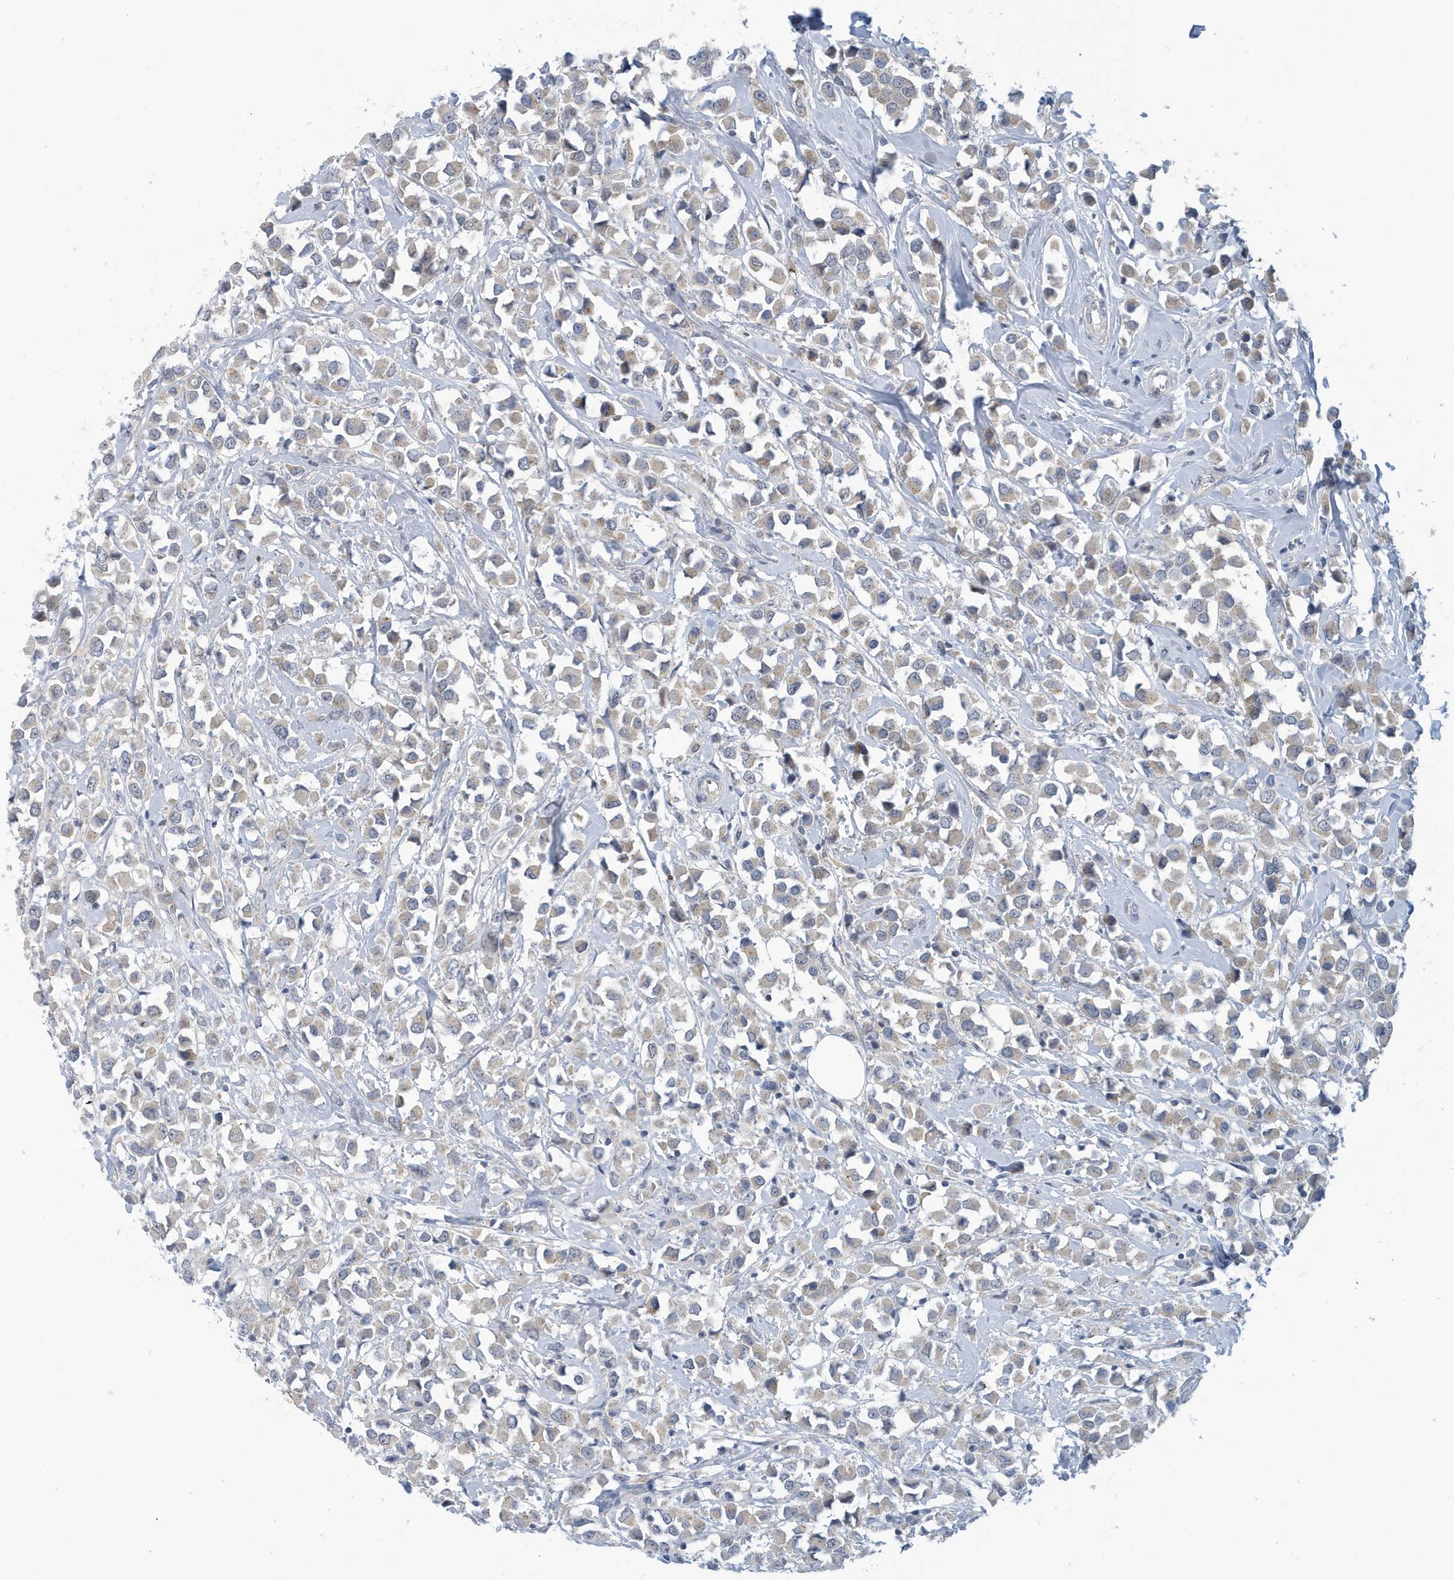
{"staining": {"intensity": "negative", "quantity": "none", "location": "none"}, "tissue": "breast cancer", "cell_type": "Tumor cells", "image_type": "cancer", "snomed": [{"axis": "morphology", "description": "Duct carcinoma"}, {"axis": "topography", "description": "Breast"}], "caption": "This is an immunohistochemistry photomicrograph of breast cancer. There is no positivity in tumor cells.", "gene": "VTA1", "patient": {"sex": "female", "age": 61}}